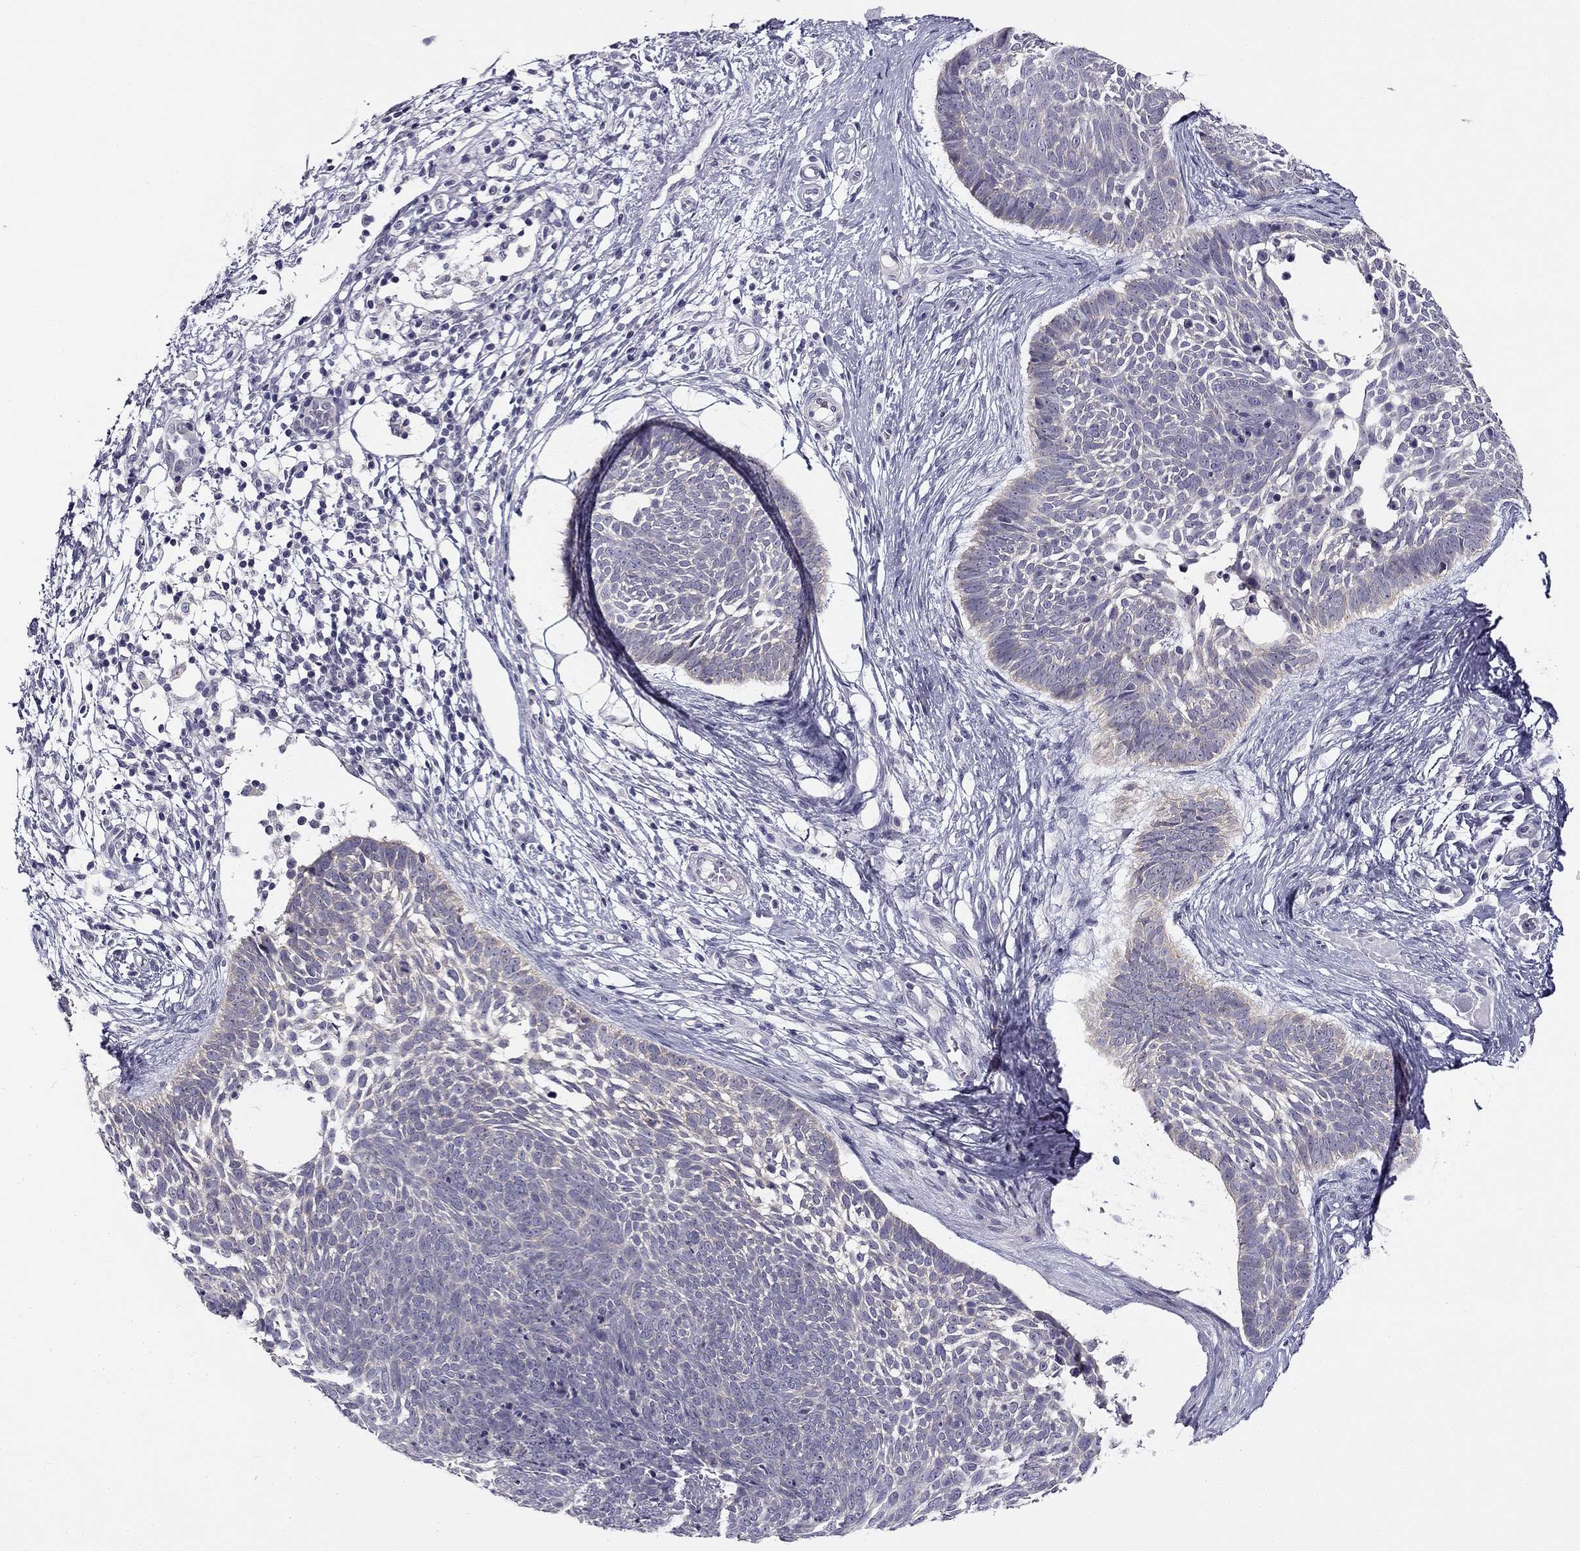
{"staining": {"intensity": "negative", "quantity": "none", "location": "none"}, "tissue": "skin cancer", "cell_type": "Tumor cells", "image_type": "cancer", "snomed": [{"axis": "morphology", "description": "Basal cell carcinoma"}, {"axis": "topography", "description": "Skin"}], "caption": "Immunohistochemical staining of human skin basal cell carcinoma reveals no significant staining in tumor cells. (DAB immunohistochemistry (IHC) visualized using brightfield microscopy, high magnification).", "gene": "CNR1", "patient": {"sex": "male", "age": 85}}